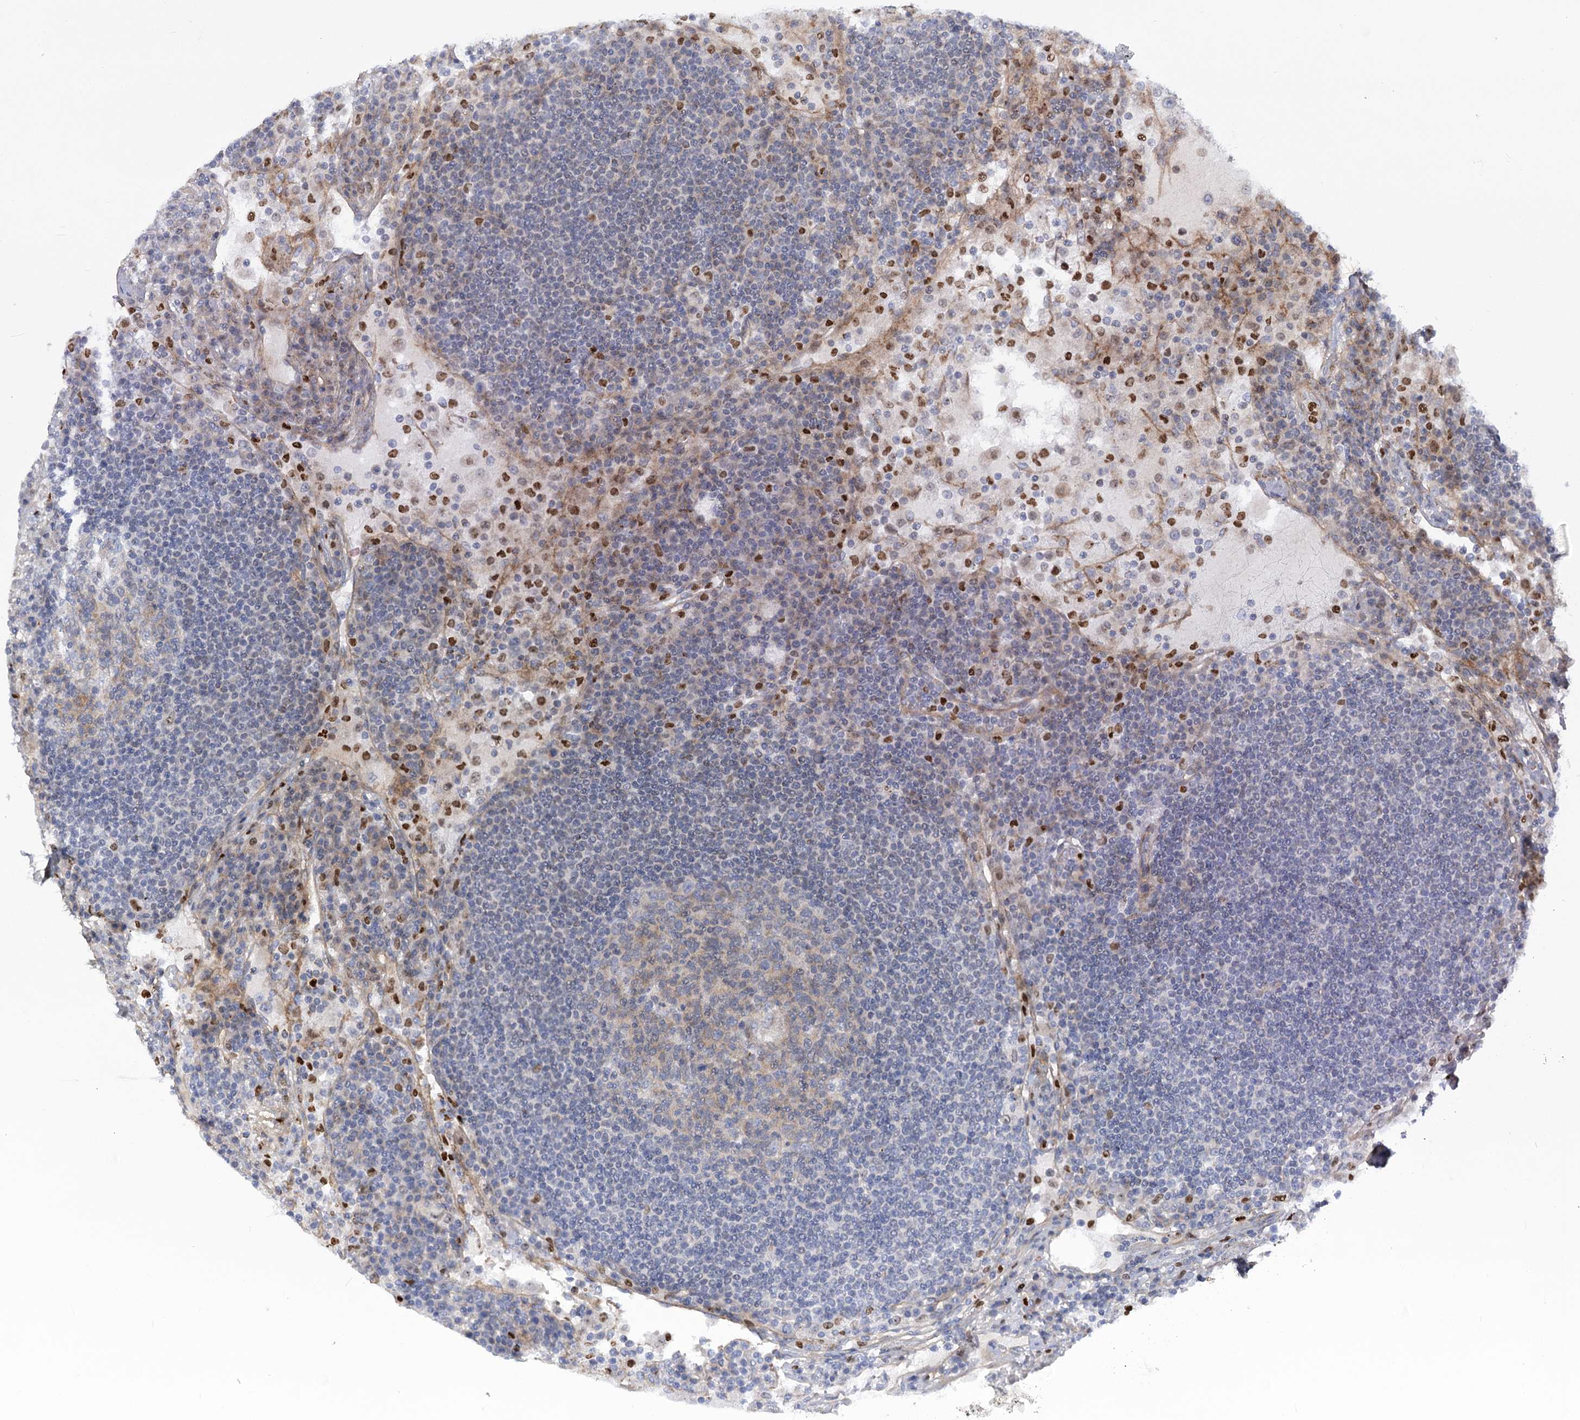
{"staining": {"intensity": "weak", "quantity": "<25%", "location": "cytoplasmic/membranous"}, "tissue": "lymph node", "cell_type": "Germinal center cells", "image_type": "normal", "snomed": [{"axis": "morphology", "description": "Normal tissue, NOS"}, {"axis": "topography", "description": "Lymph node"}], "caption": "Immunohistochemistry (IHC) photomicrograph of normal human lymph node stained for a protein (brown), which exhibits no positivity in germinal center cells. The staining was performed using DAB (3,3'-diaminobenzidine) to visualize the protein expression in brown, while the nuclei were stained in blue with hematoxylin (Magnification: 20x).", "gene": "C11orf52", "patient": {"sex": "female", "age": 53}}